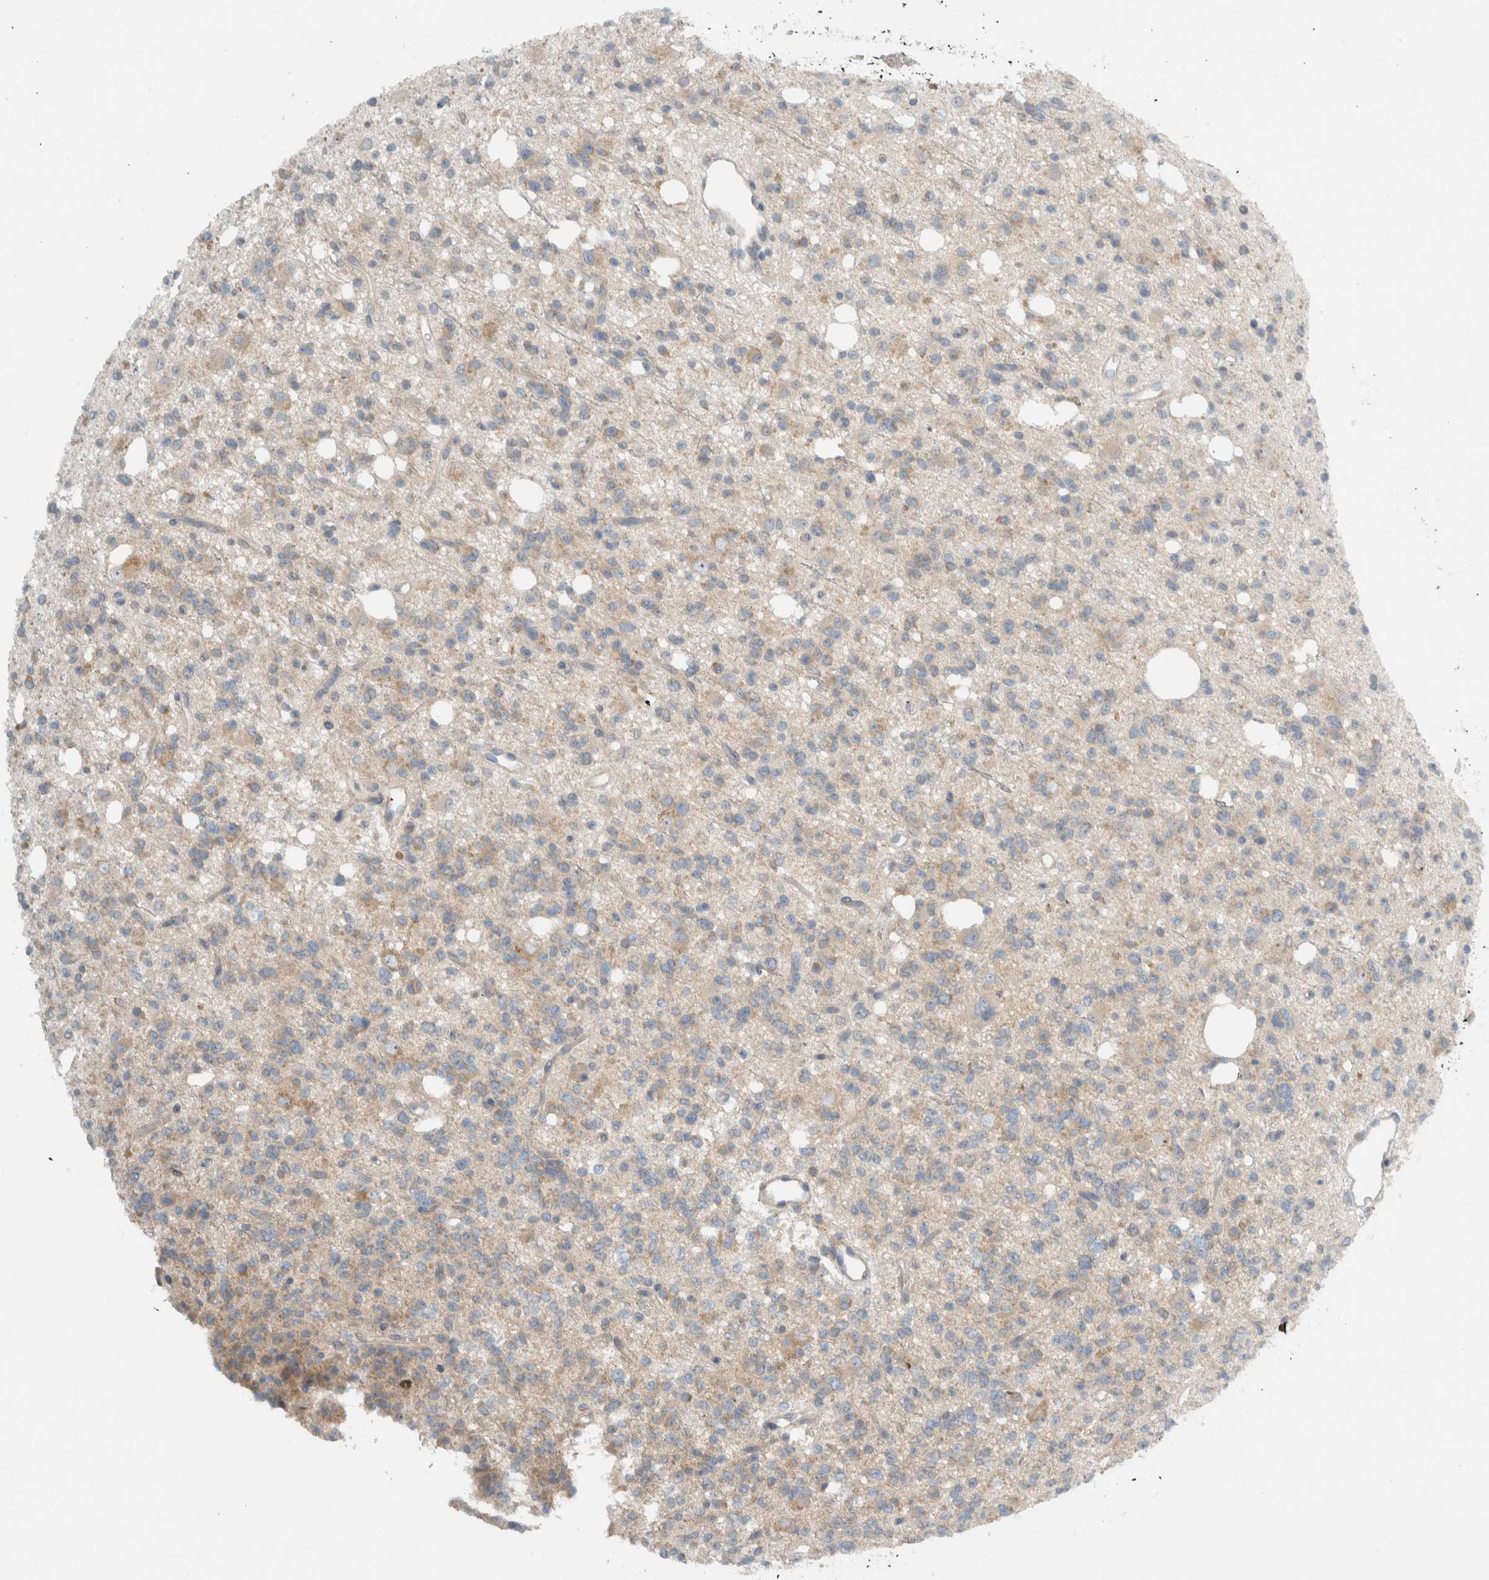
{"staining": {"intensity": "weak", "quantity": ">75%", "location": "cytoplasmic/membranous"}, "tissue": "glioma", "cell_type": "Tumor cells", "image_type": "cancer", "snomed": [{"axis": "morphology", "description": "Glioma, malignant, High grade"}, {"axis": "topography", "description": "Brain"}], "caption": "This micrograph demonstrates immunohistochemistry staining of human malignant glioma (high-grade), with low weak cytoplasmic/membranous expression in approximately >75% of tumor cells.", "gene": "HGS", "patient": {"sex": "female", "age": 62}}